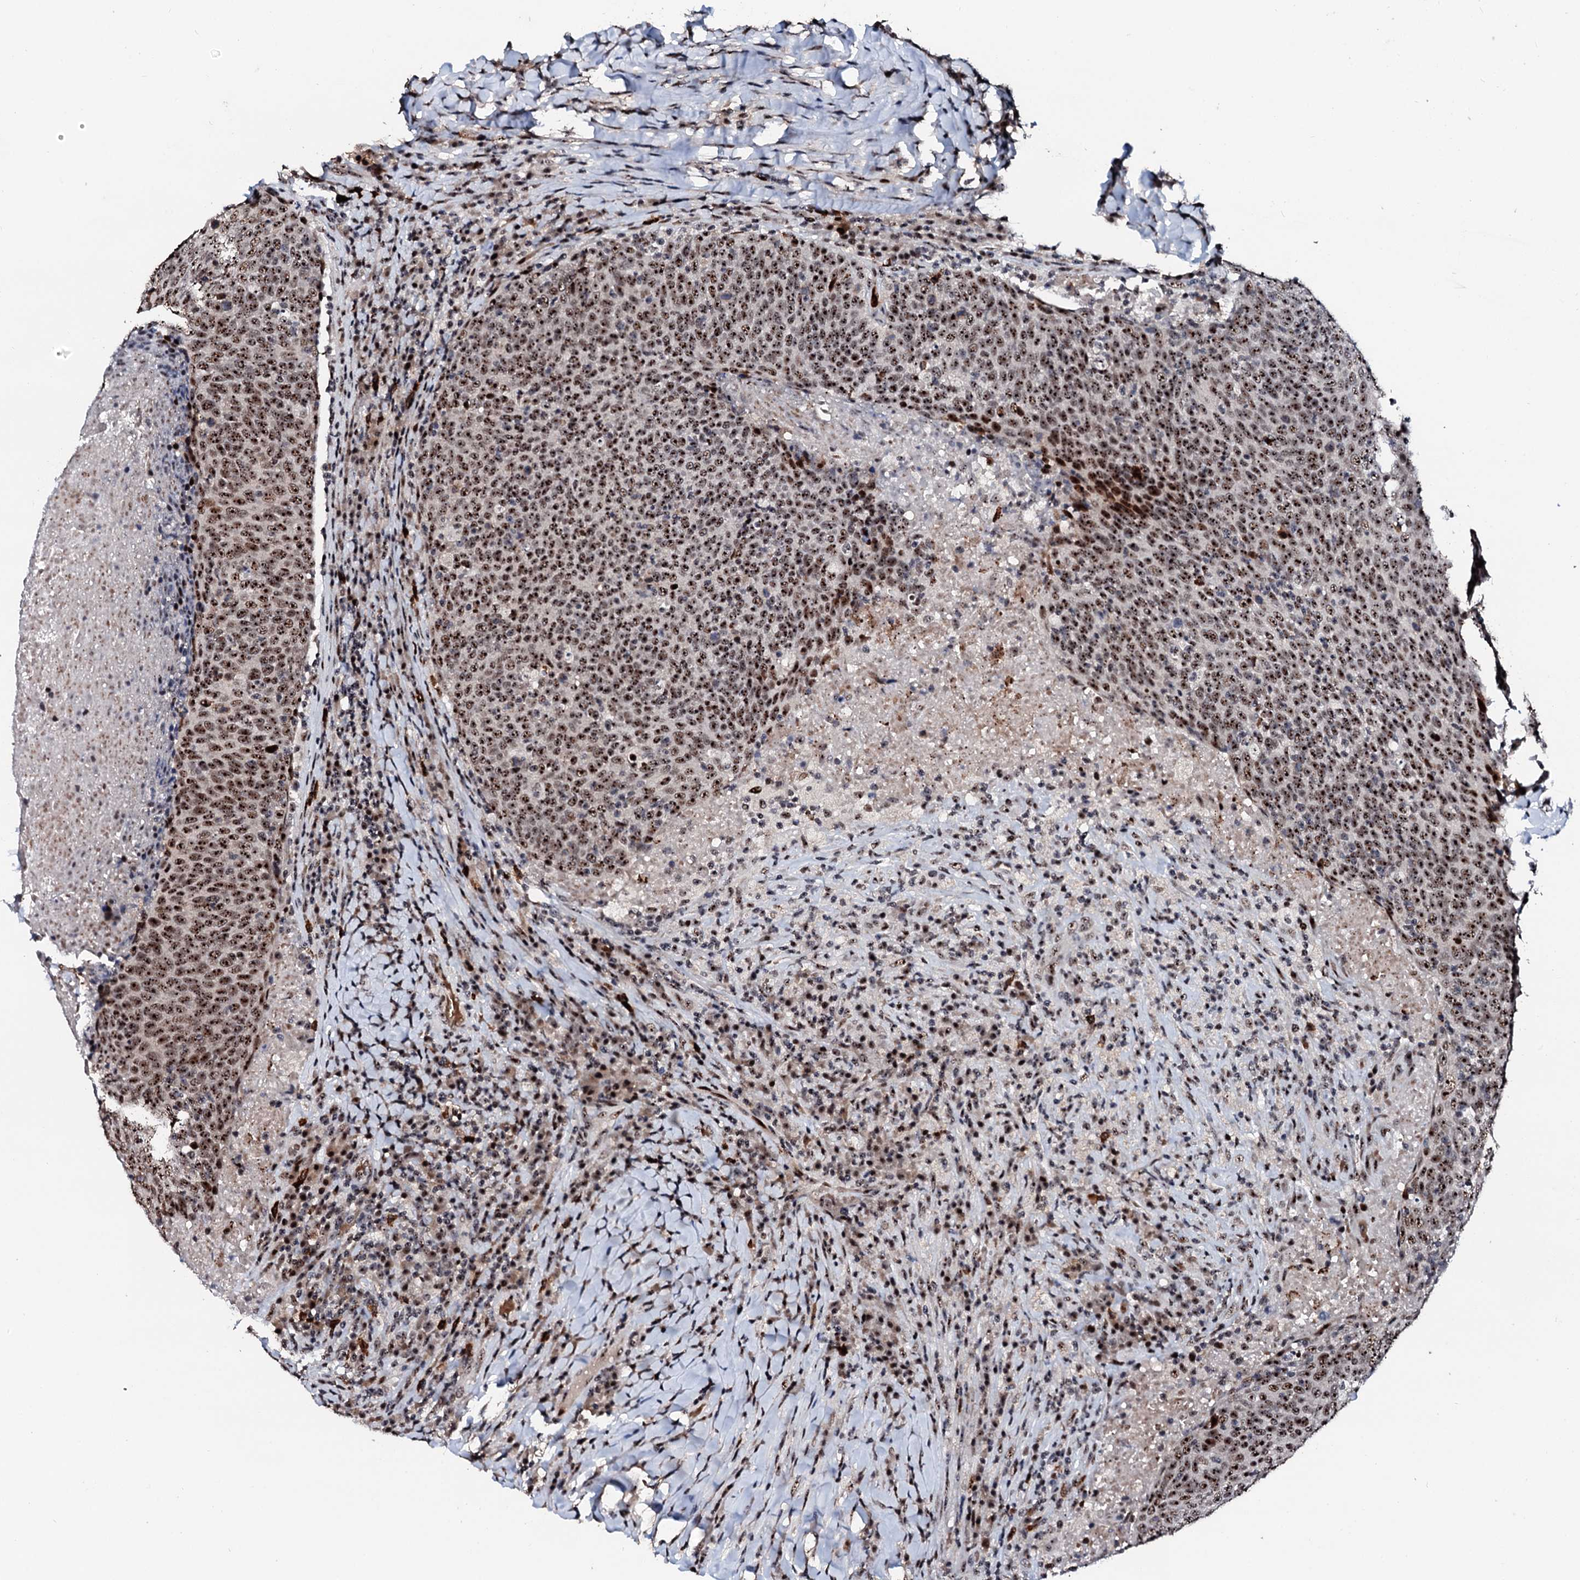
{"staining": {"intensity": "moderate", "quantity": ">75%", "location": "nuclear"}, "tissue": "head and neck cancer", "cell_type": "Tumor cells", "image_type": "cancer", "snomed": [{"axis": "morphology", "description": "Squamous cell carcinoma, NOS"}, {"axis": "morphology", "description": "Squamous cell carcinoma, metastatic, NOS"}, {"axis": "topography", "description": "Lymph node"}, {"axis": "topography", "description": "Head-Neck"}], "caption": "Immunohistochemistry (DAB) staining of human head and neck cancer (squamous cell carcinoma) reveals moderate nuclear protein staining in approximately >75% of tumor cells.", "gene": "NEUROG3", "patient": {"sex": "male", "age": 62}}